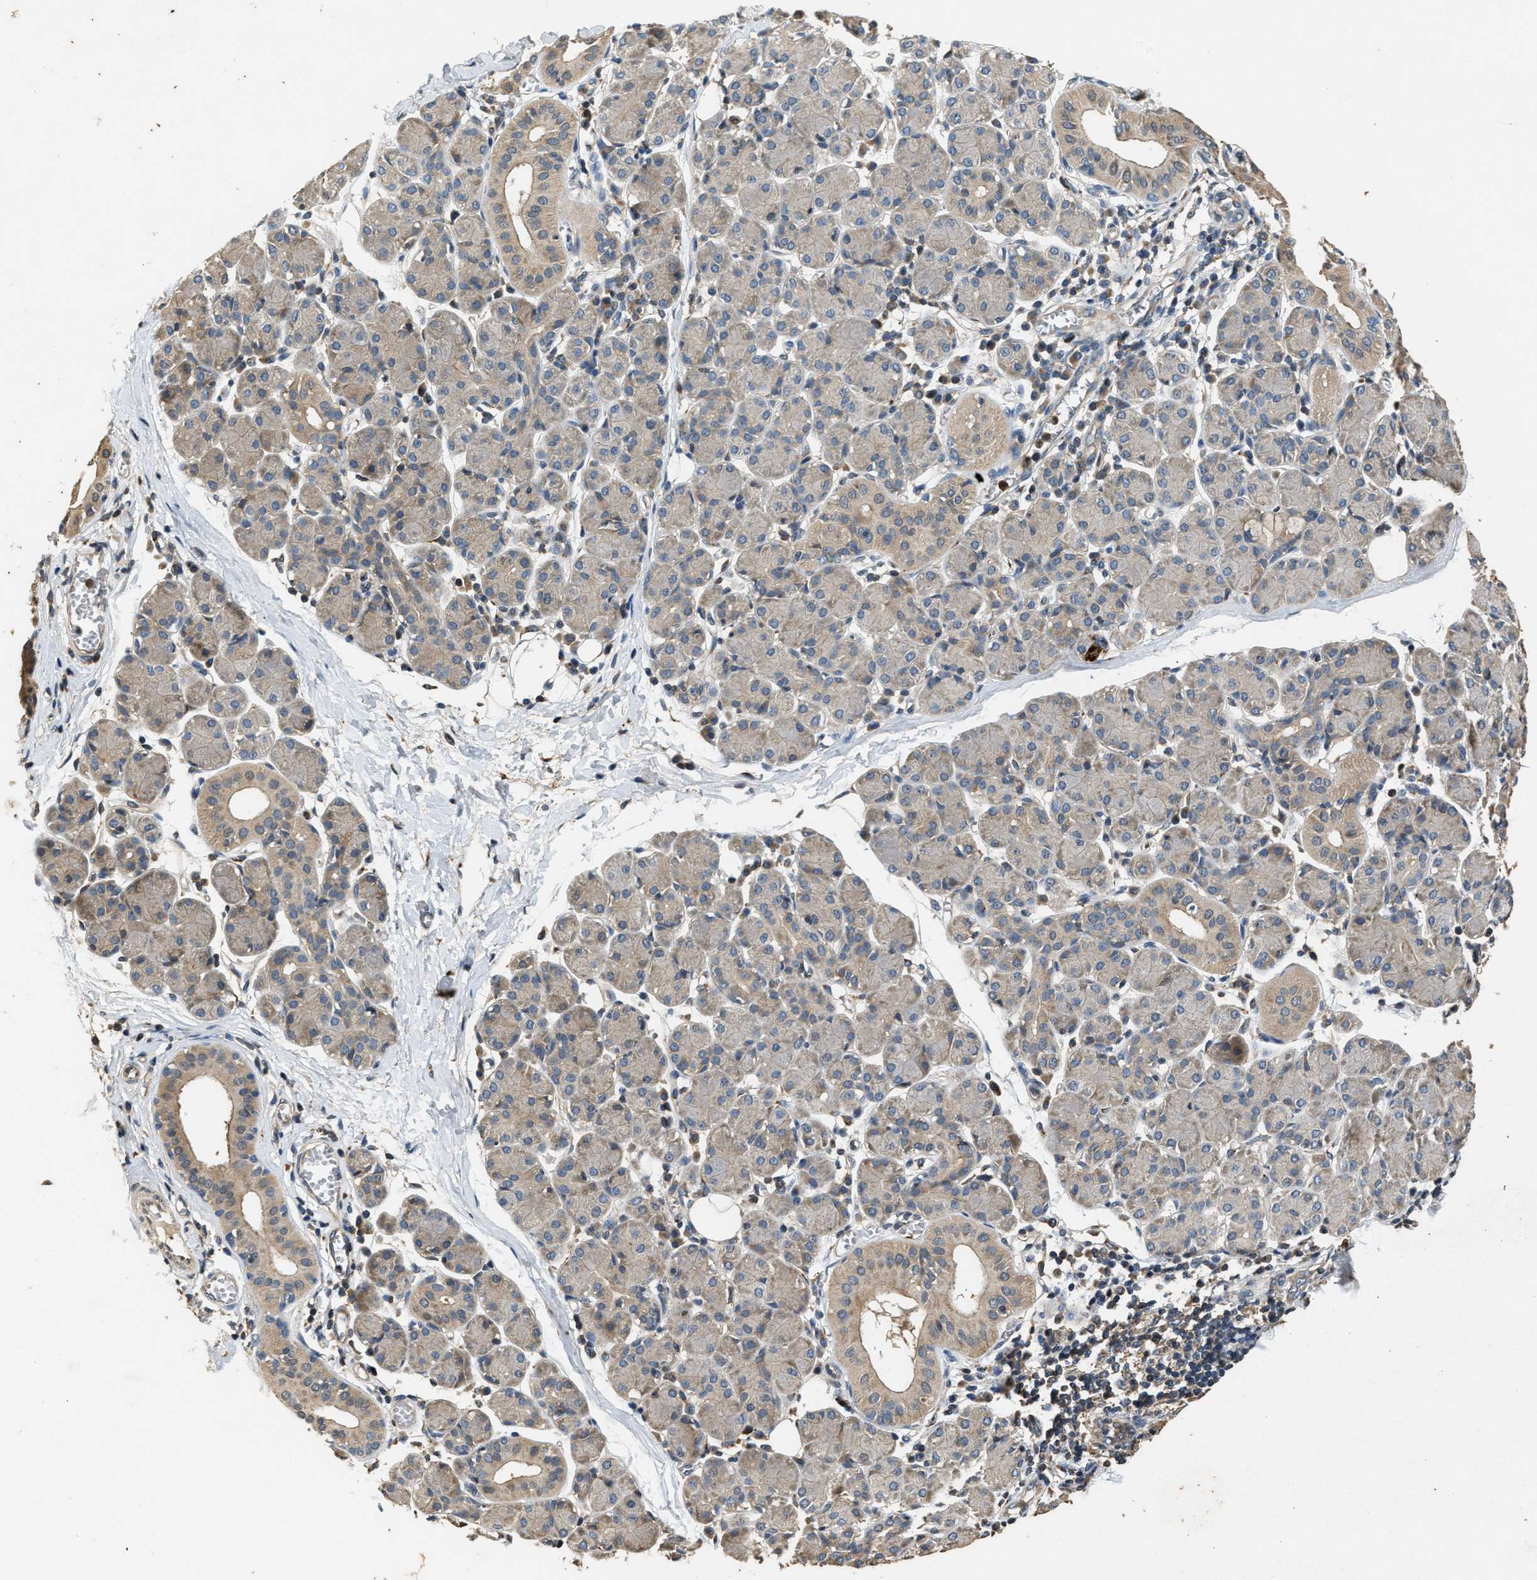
{"staining": {"intensity": "weak", "quantity": "<25%", "location": "cytoplasmic/membranous"}, "tissue": "salivary gland", "cell_type": "Glandular cells", "image_type": "normal", "snomed": [{"axis": "morphology", "description": "Normal tissue, NOS"}, {"axis": "morphology", "description": "Inflammation, NOS"}, {"axis": "topography", "description": "Lymph node"}, {"axis": "topography", "description": "Salivary gland"}], "caption": "An immunohistochemistry photomicrograph of benign salivary gland is shown. There is no staining in glandular cells of salivary gland.", "gene": "CHUK", "patient": {"sex": "male", "age": 3}}